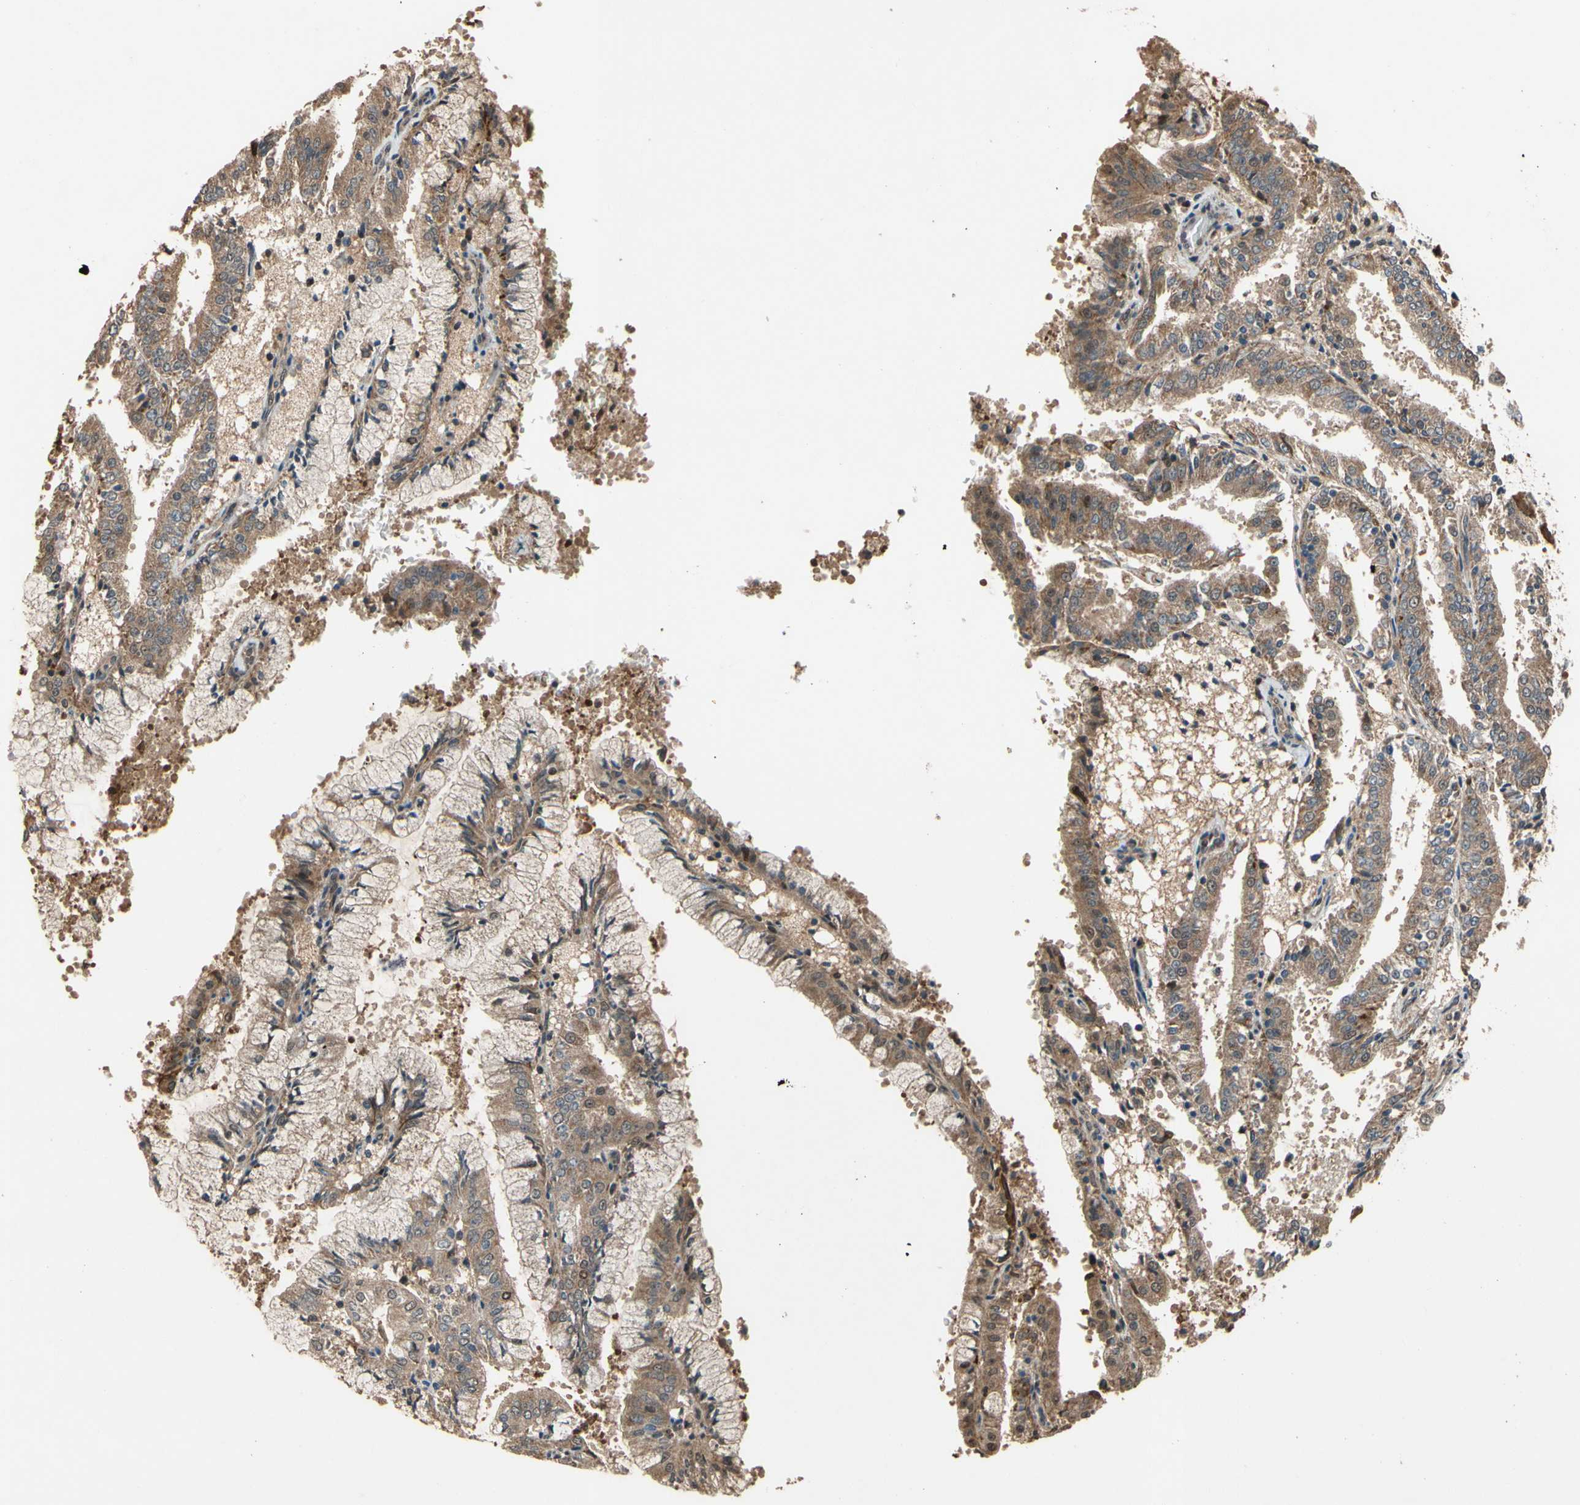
{"staining": {"intensity": "moderate", "quantity": ">75%", "location": "cytoplasmic/membranous"}, "tissue": "endometrial cancer", "cell_type": "Tumor cells", "image_type": "cancer", "snomed": [{"axis": "morphology", "description": "Adenocarcinoma, NOS"}, {"axis": "topography", "description": "Endometrium"}], "caption": "Protein expression by immunohistochemistry (IHC) reveals moderate cytoplasmic/membranous positivity in approximately >75% of tumor cells in endometrial cancer.", "gene": "TMEM230", "patient": {"sex": "female", "age": 63}}